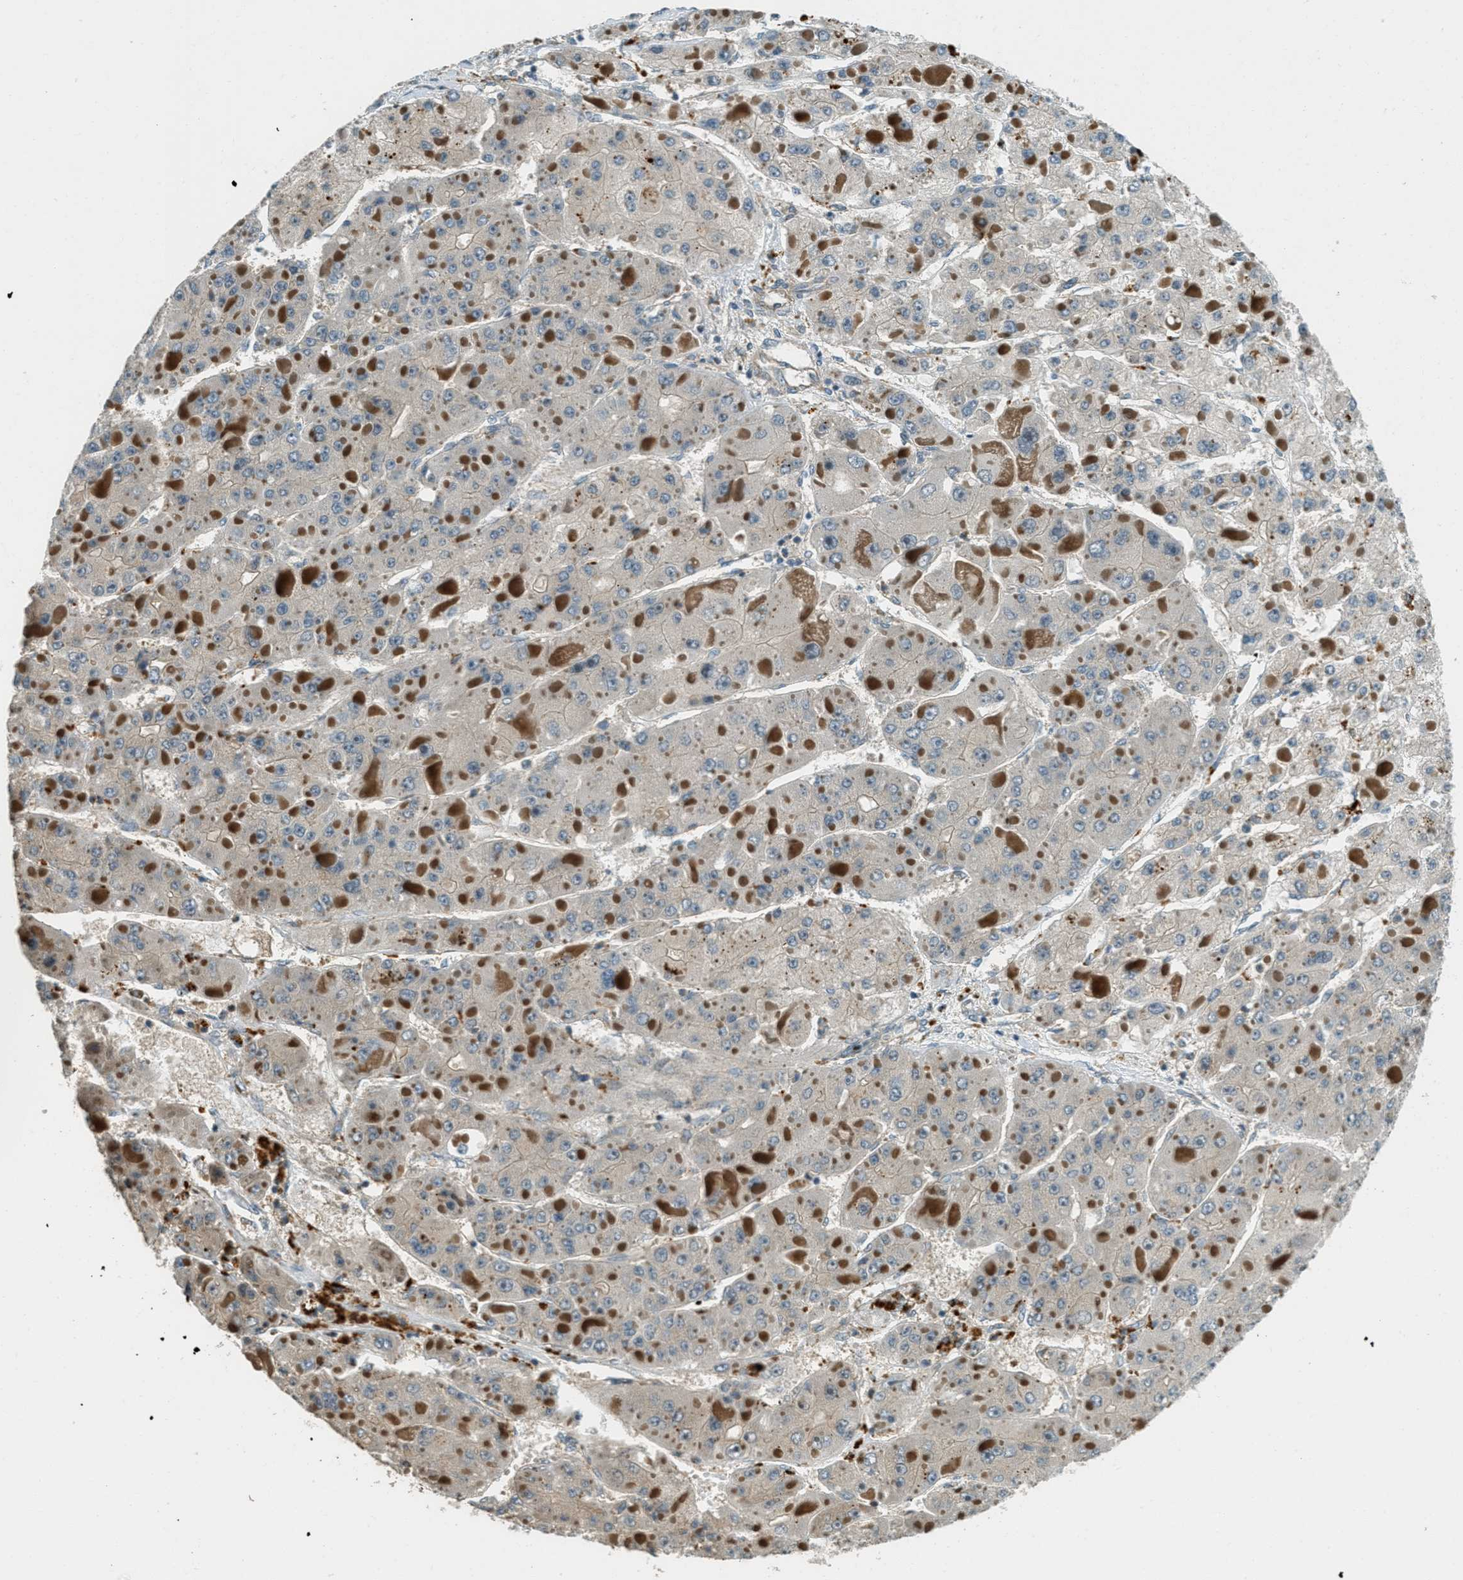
{"staining": {"intensity": "negative", "quantity": "none", "location": "none"}, "tissue": "liver cancer", "cell_type": "Tumor cells", "image_type": "cancer", "snomed": [{"axis": "morphology", "description": "Carcinoma, Hepatocellular, NOS"}, {"axis": "topography", "description": "Liver"}], "caption": "Liver cancer (hepatocellular carcinoma) was stained to show a protein in brown. There is no significant positivity in tumor cells.", "gene": "PTPN23", "patient": {"sex": "female", "age": 73}}